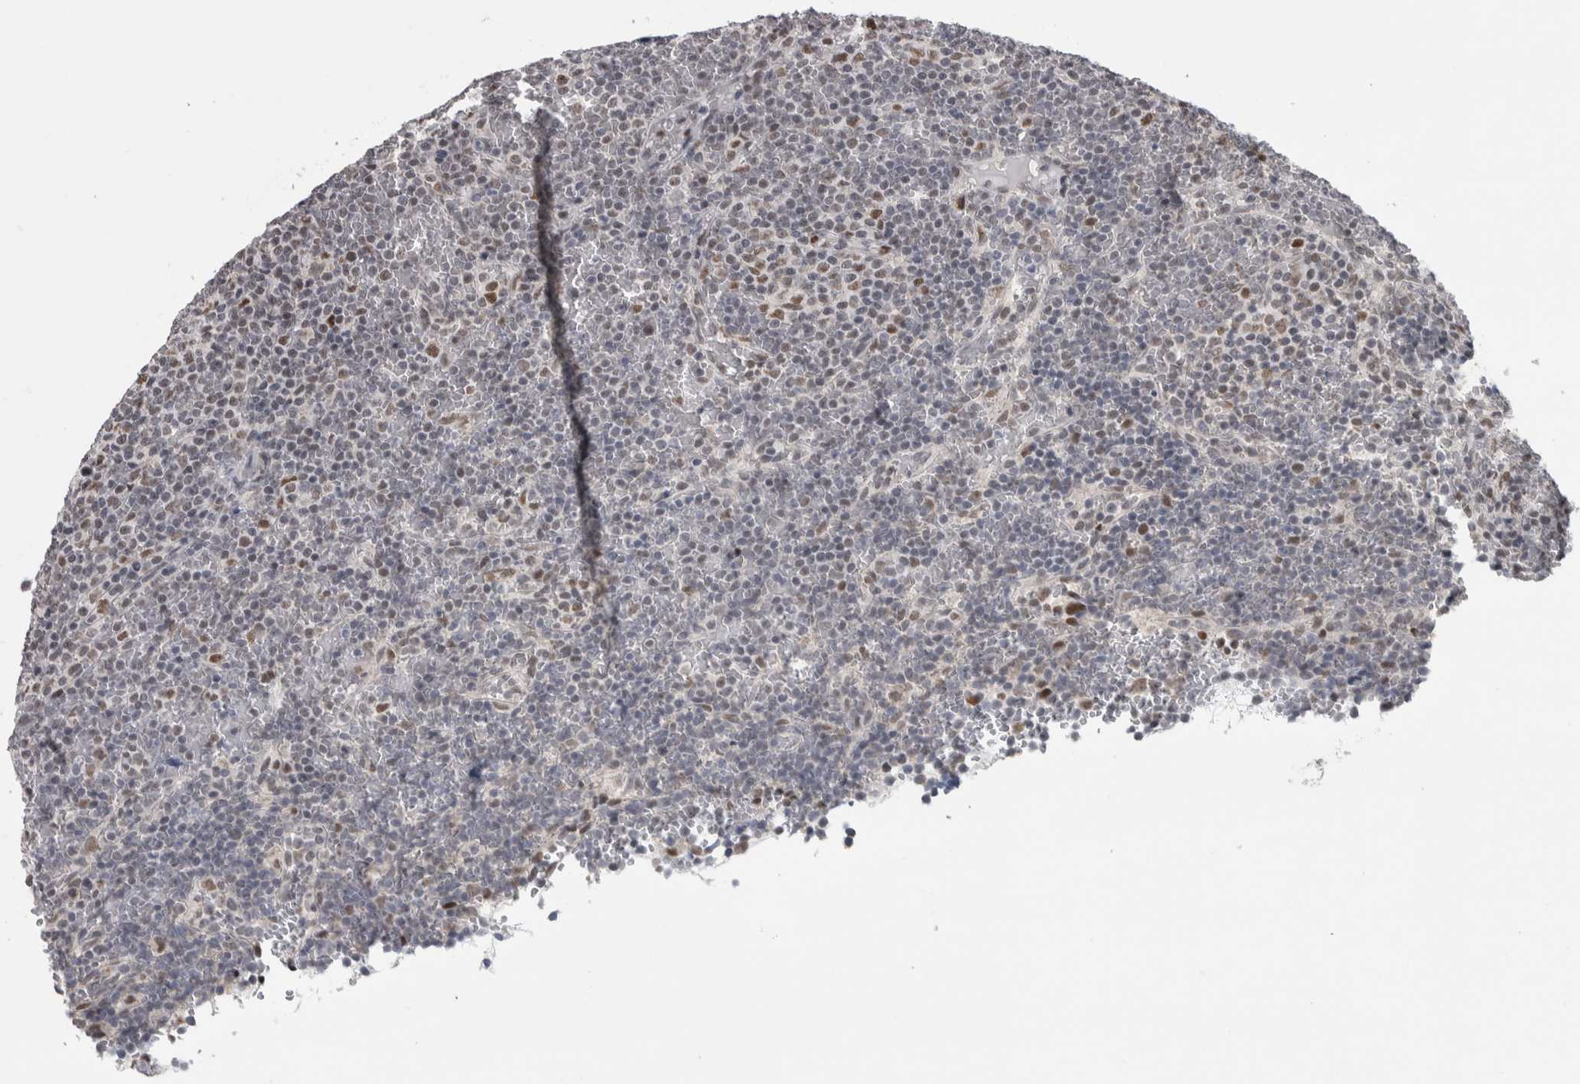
{"staining": {"intensity": "weak", "quantity": "<25%", "location": "nuclear"}, "tissue": "lymphoma", "cell_type": "Tumor cells", "image_type": "cancer", "snomed": [{"axis": "morphology", "description": "Malignant lymphoma, non-Hodgkin's type, Low grade"}, {"axis": "topography", "description": "Spleen"}], "caption": "High power microscopy image of an IHC histopathology image of low-grade malignant lymphoma, non-Hodgkin's type, revealing no significant staining in tumor cells.", "gene": "HEXIM2", "patient": {"sex": "female", "age": 77}}